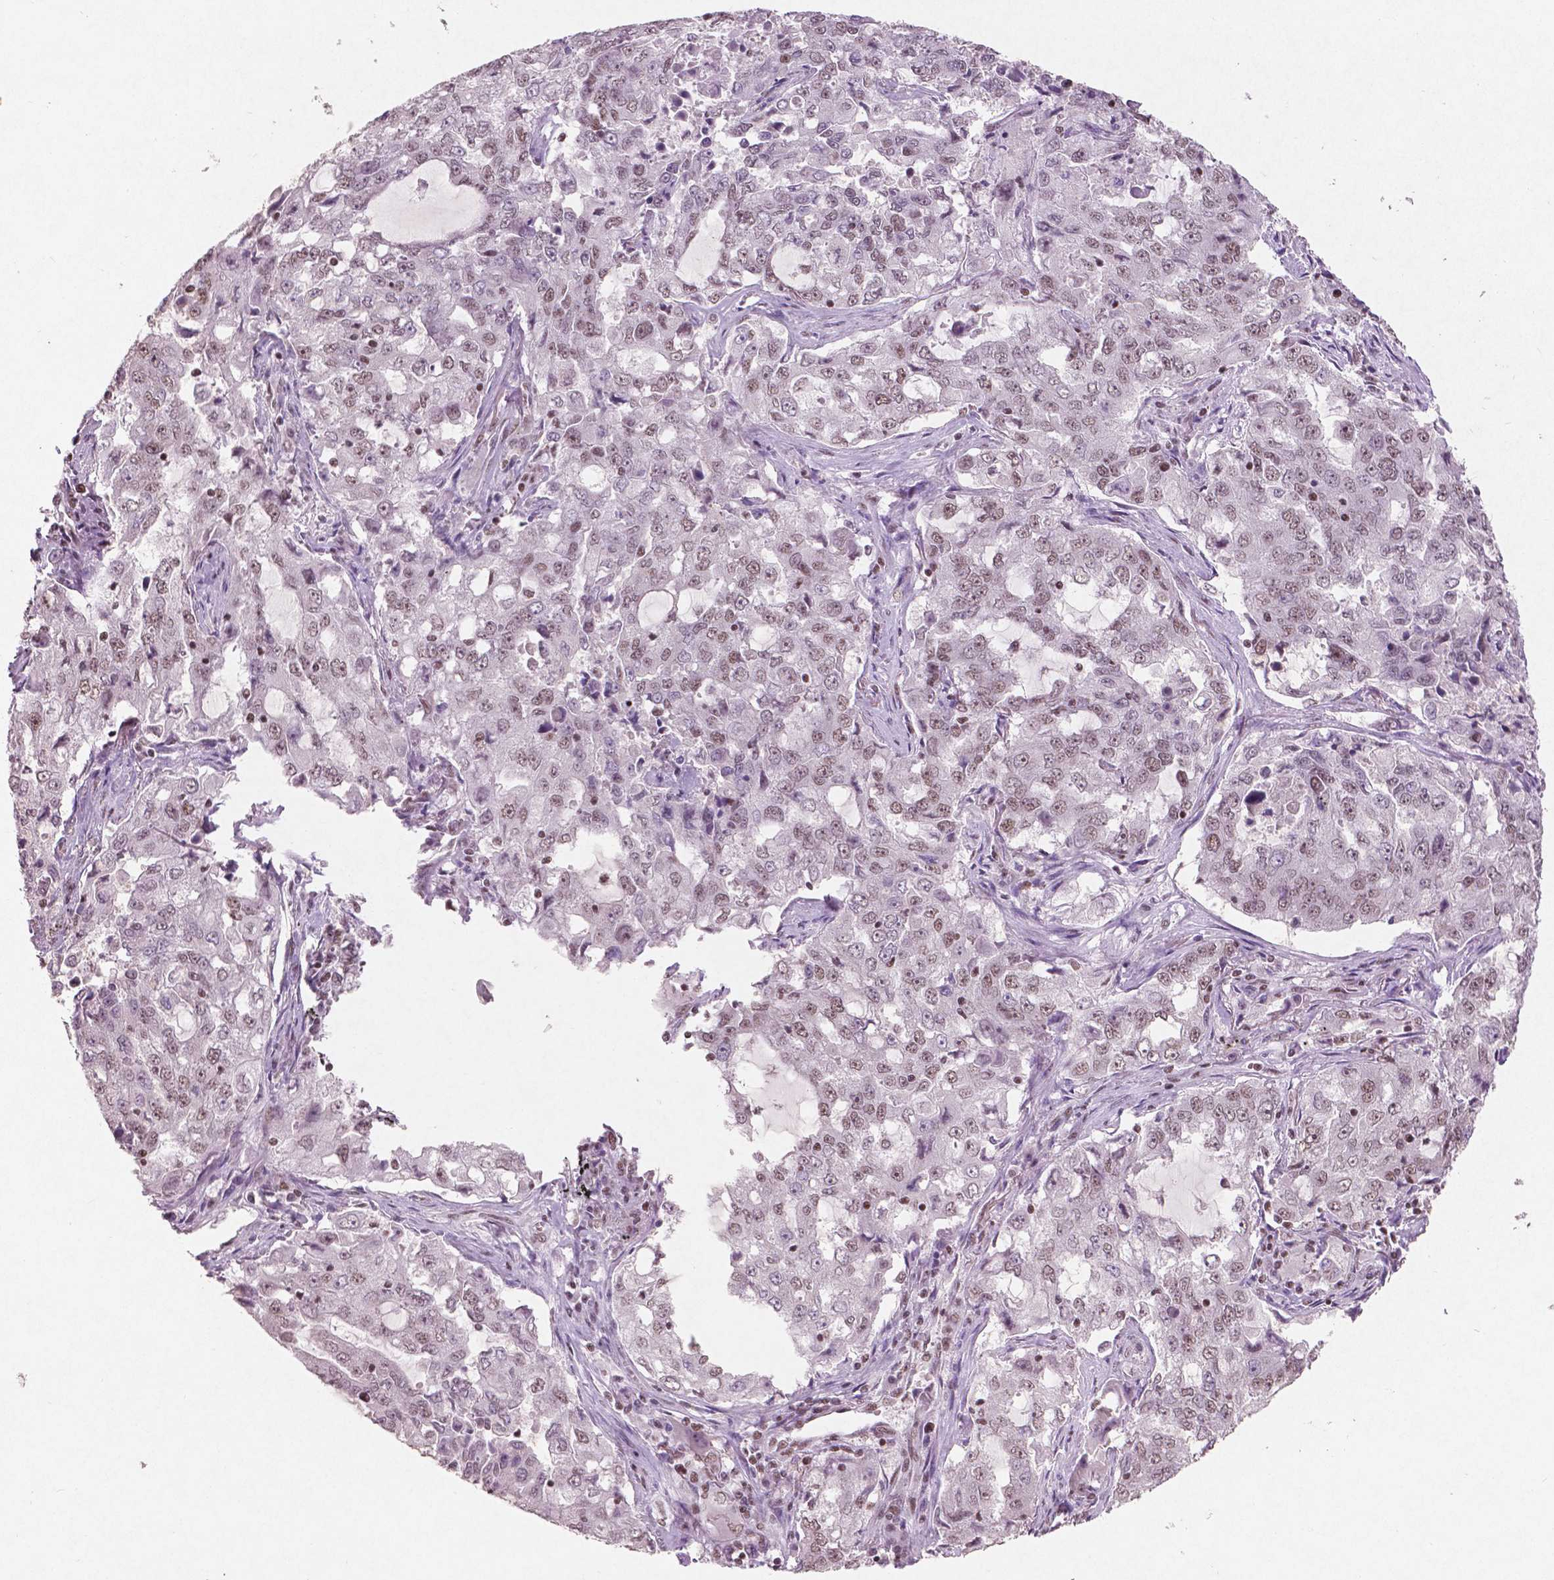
{"staining": {"intensity": "moderate", "quantity": ">75%", "location": "nuclear"}, "tissue": "lung cancer", "cell_type": "Tumor cells", "image_type": "cancer", "snomed": [{"axis": "morphology", "description": "Adenocarcinoma, NOS"}, {"axis": "topography", "description": "Lung"}], "caption": "The photomicrograph demonstrates staining of lung cancer (adenocarcinoma), revealing moderate nuclear protein positivity (brown color) within tumor cells.", "gene": "BRD4", "patient": {"sex": "female", "age": 61}}